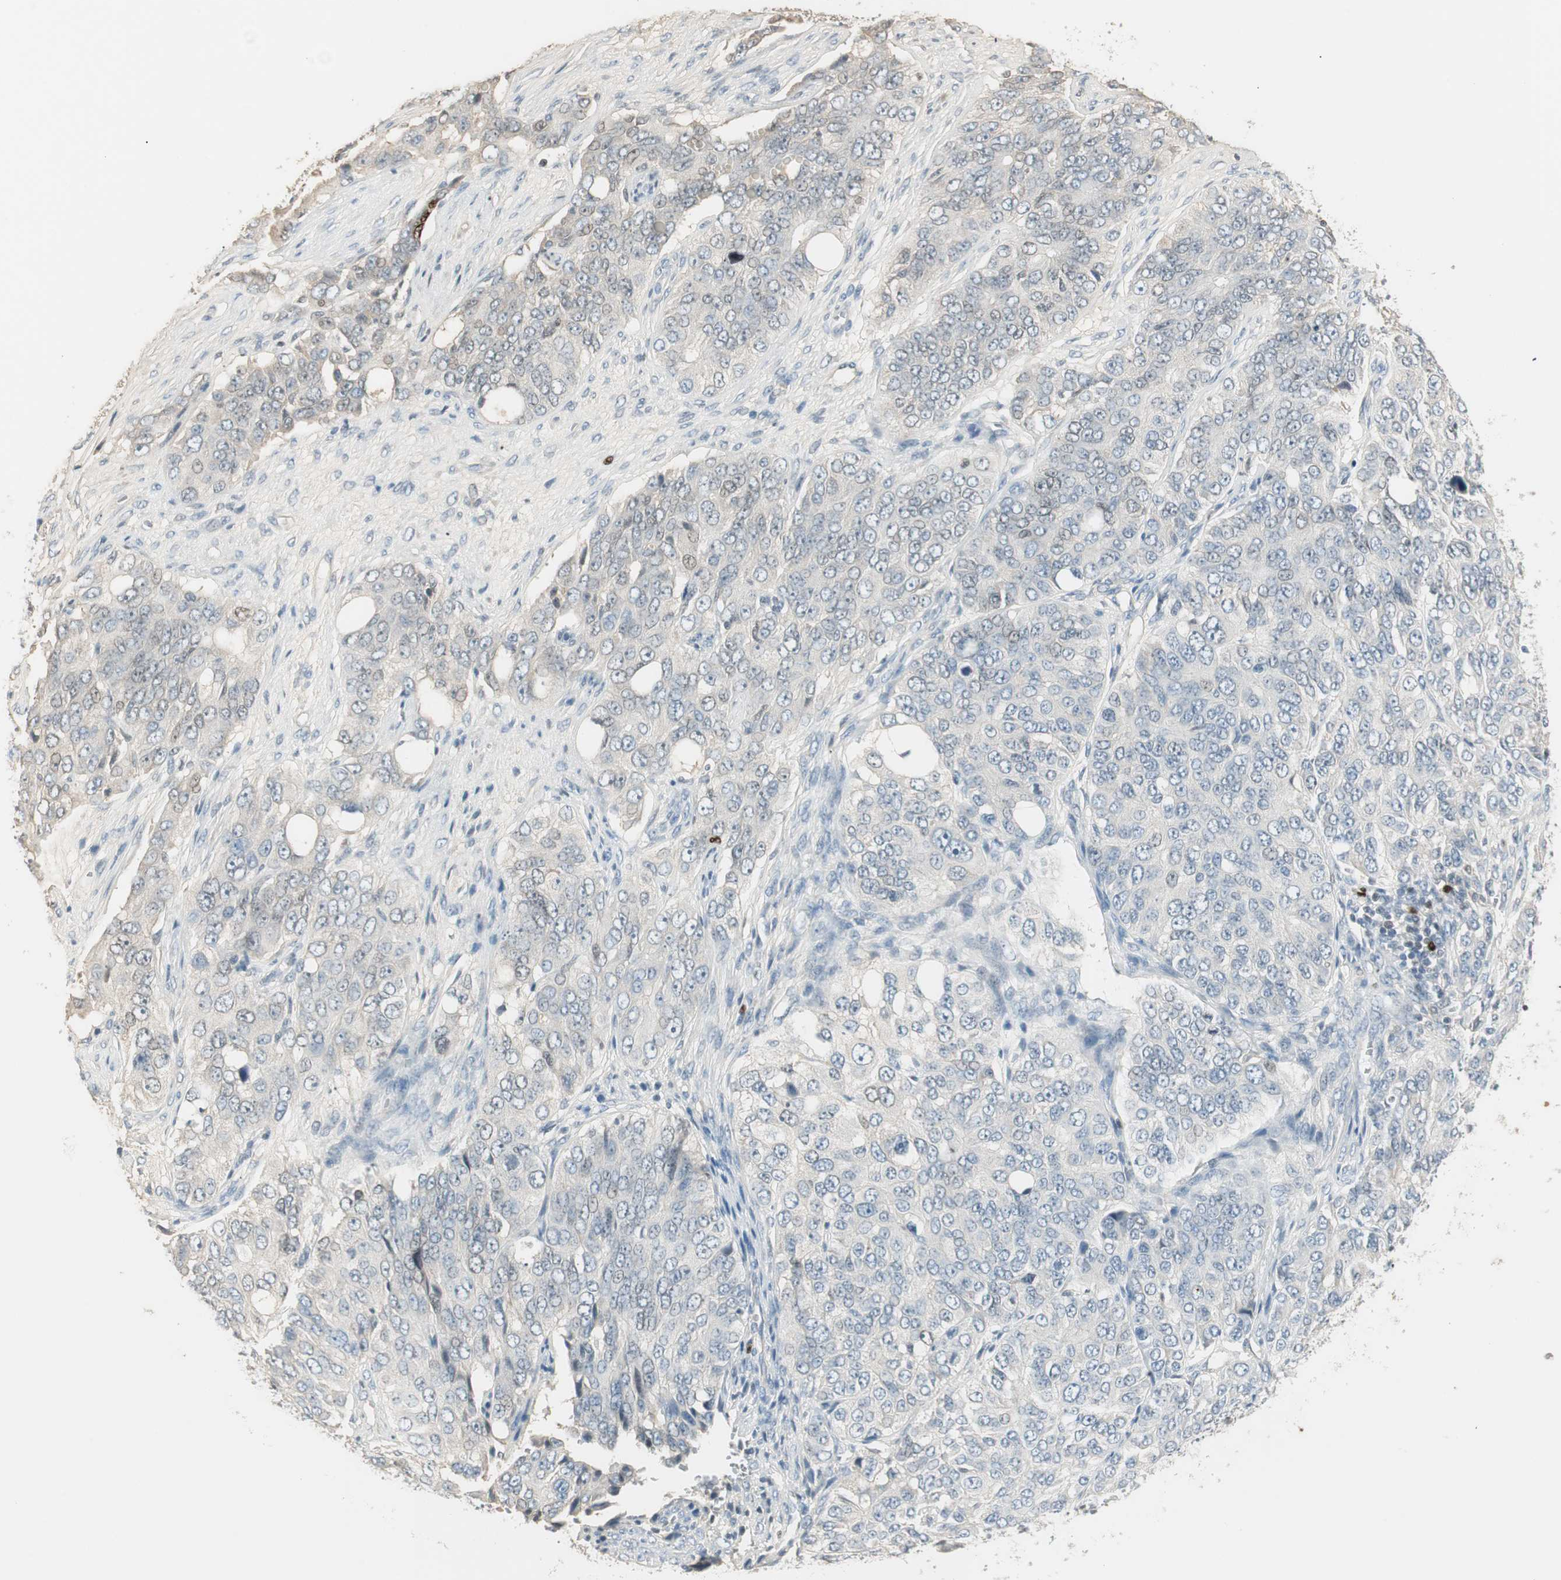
{"staining": {"intensity": "negative", "quantity": "none", "location": "none"}, "tissue": "ovarian cancer", "cell_type": "Tumor cells", "image_type": "cancer", "snomed": [{"axis": "morphology", "description": "Carcinoma, endometroid"}, {"axis": "topography", "description": "Ovary"}], "caption": "Ovarian cancer (endometroid carcinoma) was stained to show a protein in brown. There is no significant staining in tumor cells. The staining is performed using DAB (3,3'-diaminobenzidine) brown chromogen with nuclei counter-stained in using hematoxylin.", "gene": "RUNX2", "patient": {"sex": "female", "age": 51}}